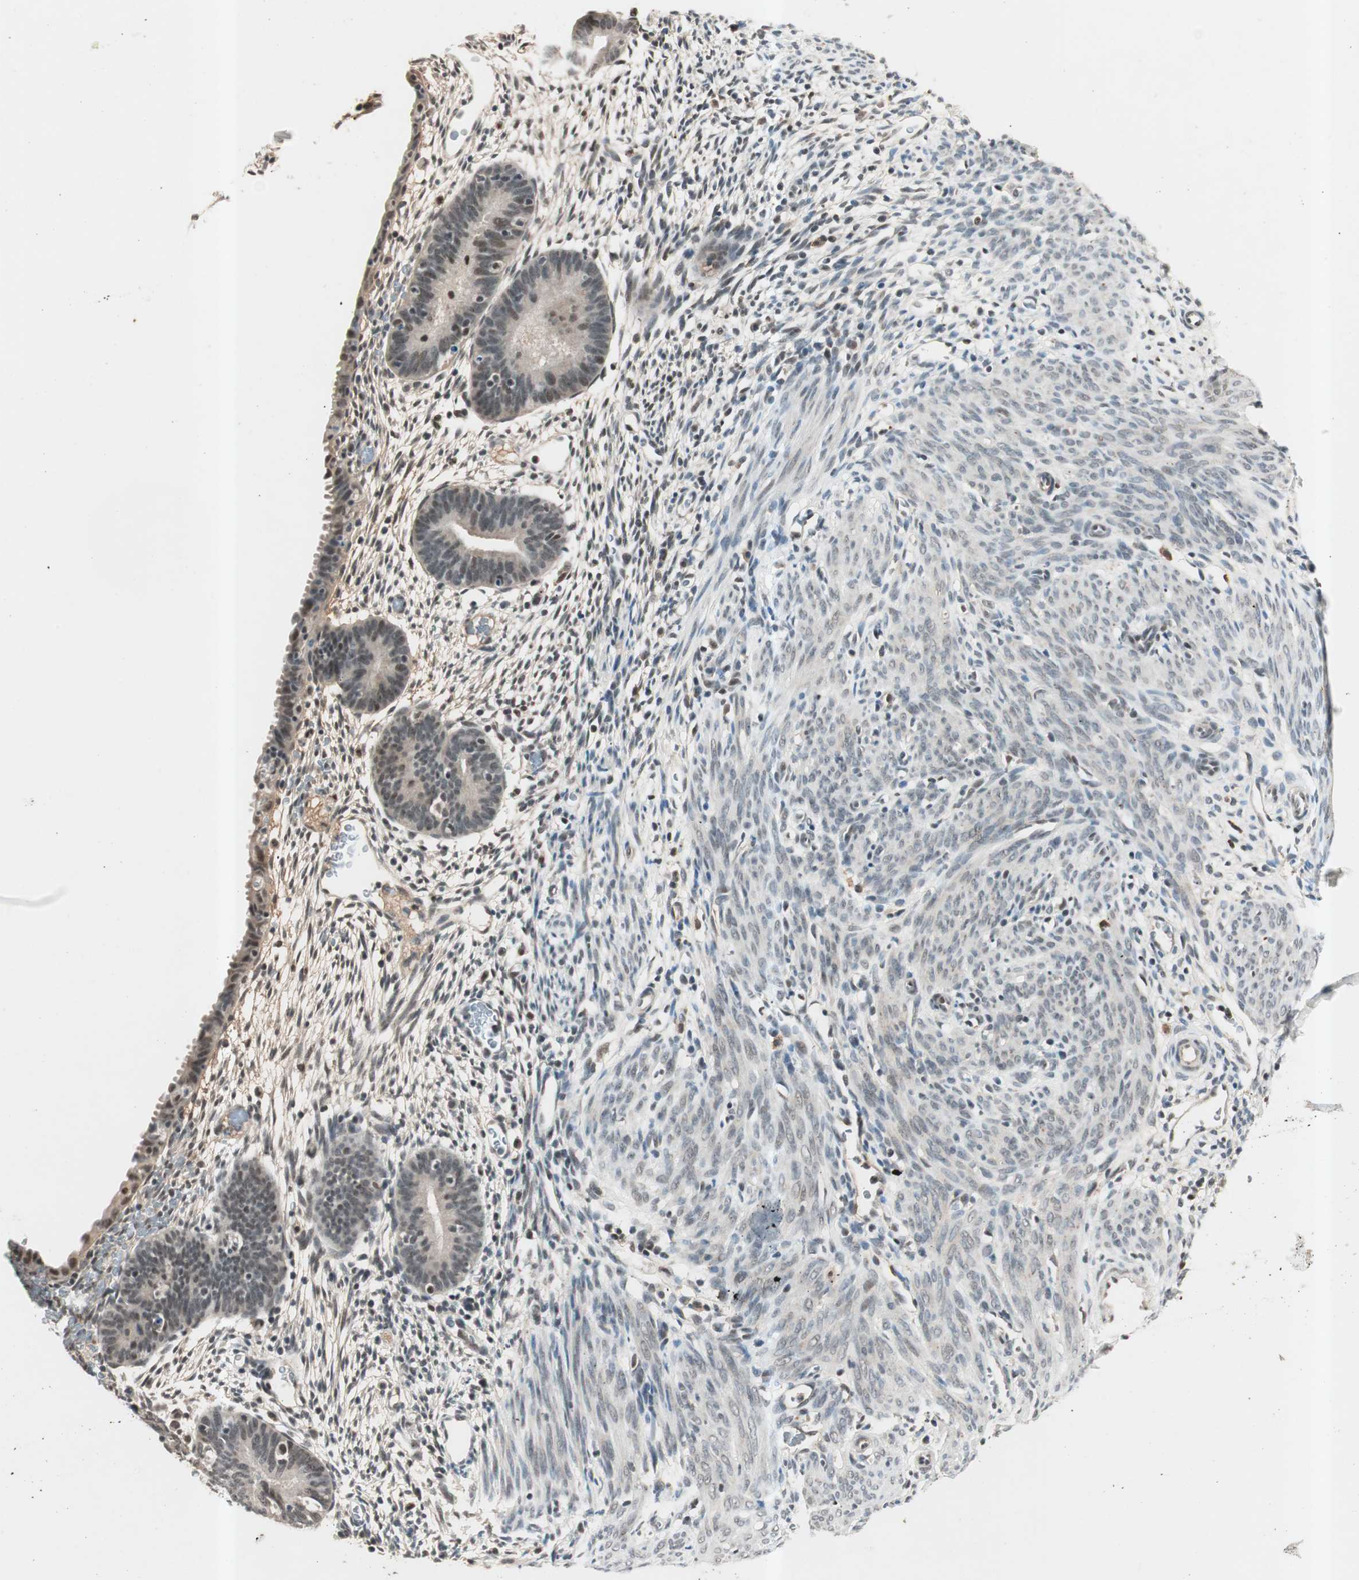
{"staining": {"intensity": "weak", "quantity": "25%-75%", "location": "nuclear"}, "tissue": "endometrium", "cell_type": "Cells in endometrial stroma", "image_type": "normal", "snomed": [{"axis": "morphology", "description": "Normal tissue, NOS"}, {"axis": "morphology", "description": "Atrophy, NOS"}, {"axis": "topography", "description": "Uterus"}, {"axis": "topography", "description": "Endometrium"}], "caption": "Immunohistochemistry (IHC) (DAB (3,3'-diaminobenzidine)) staining of normal endometrium shows weak nuclear protein positivity in approximately 25%-75% of cells in endometrial stroma.", "gene": "NFRKB", "patient": {"sex": "female", "age": 68}}